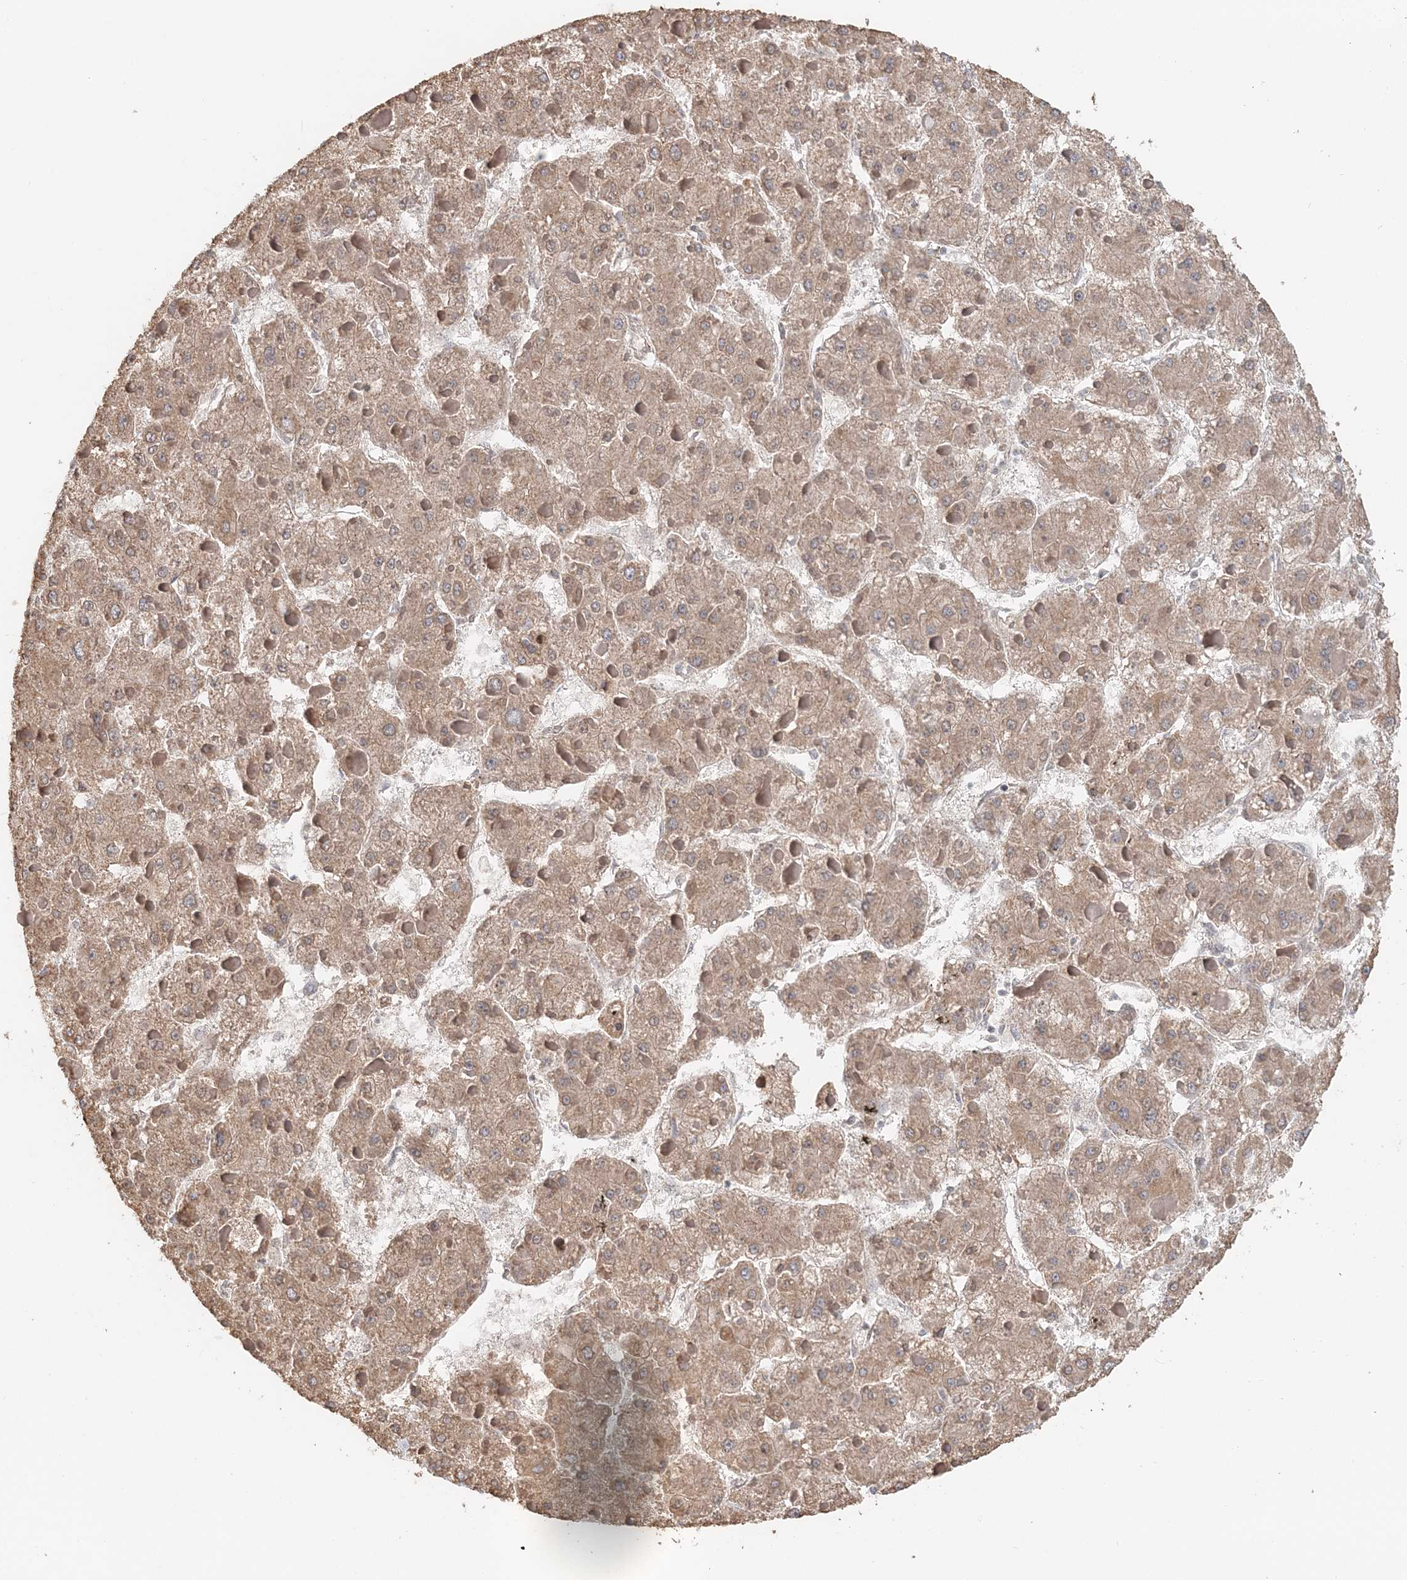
{"staining": {"intensity": "moderate", "quantity": ">75%", "location": "cytoplasmic/membranous"}, "tissue": "liver cancer", "cell_type": "Tumor cells", "image_type": "cancer", "snomed": [{"axis": "morphology", "description": "Carcinoma, Hepatocellular, NOS"}, {"axis": "topography", "description": "Liver"}], "caption": "Liver hepatocellular carcinoma stained with a brown dye reveals moderate cytoplasmic/membranous positive staining in about >75% of tumor cells.", "gene": "FBXO38", "patient": {"sex": "female", "age": 73}}